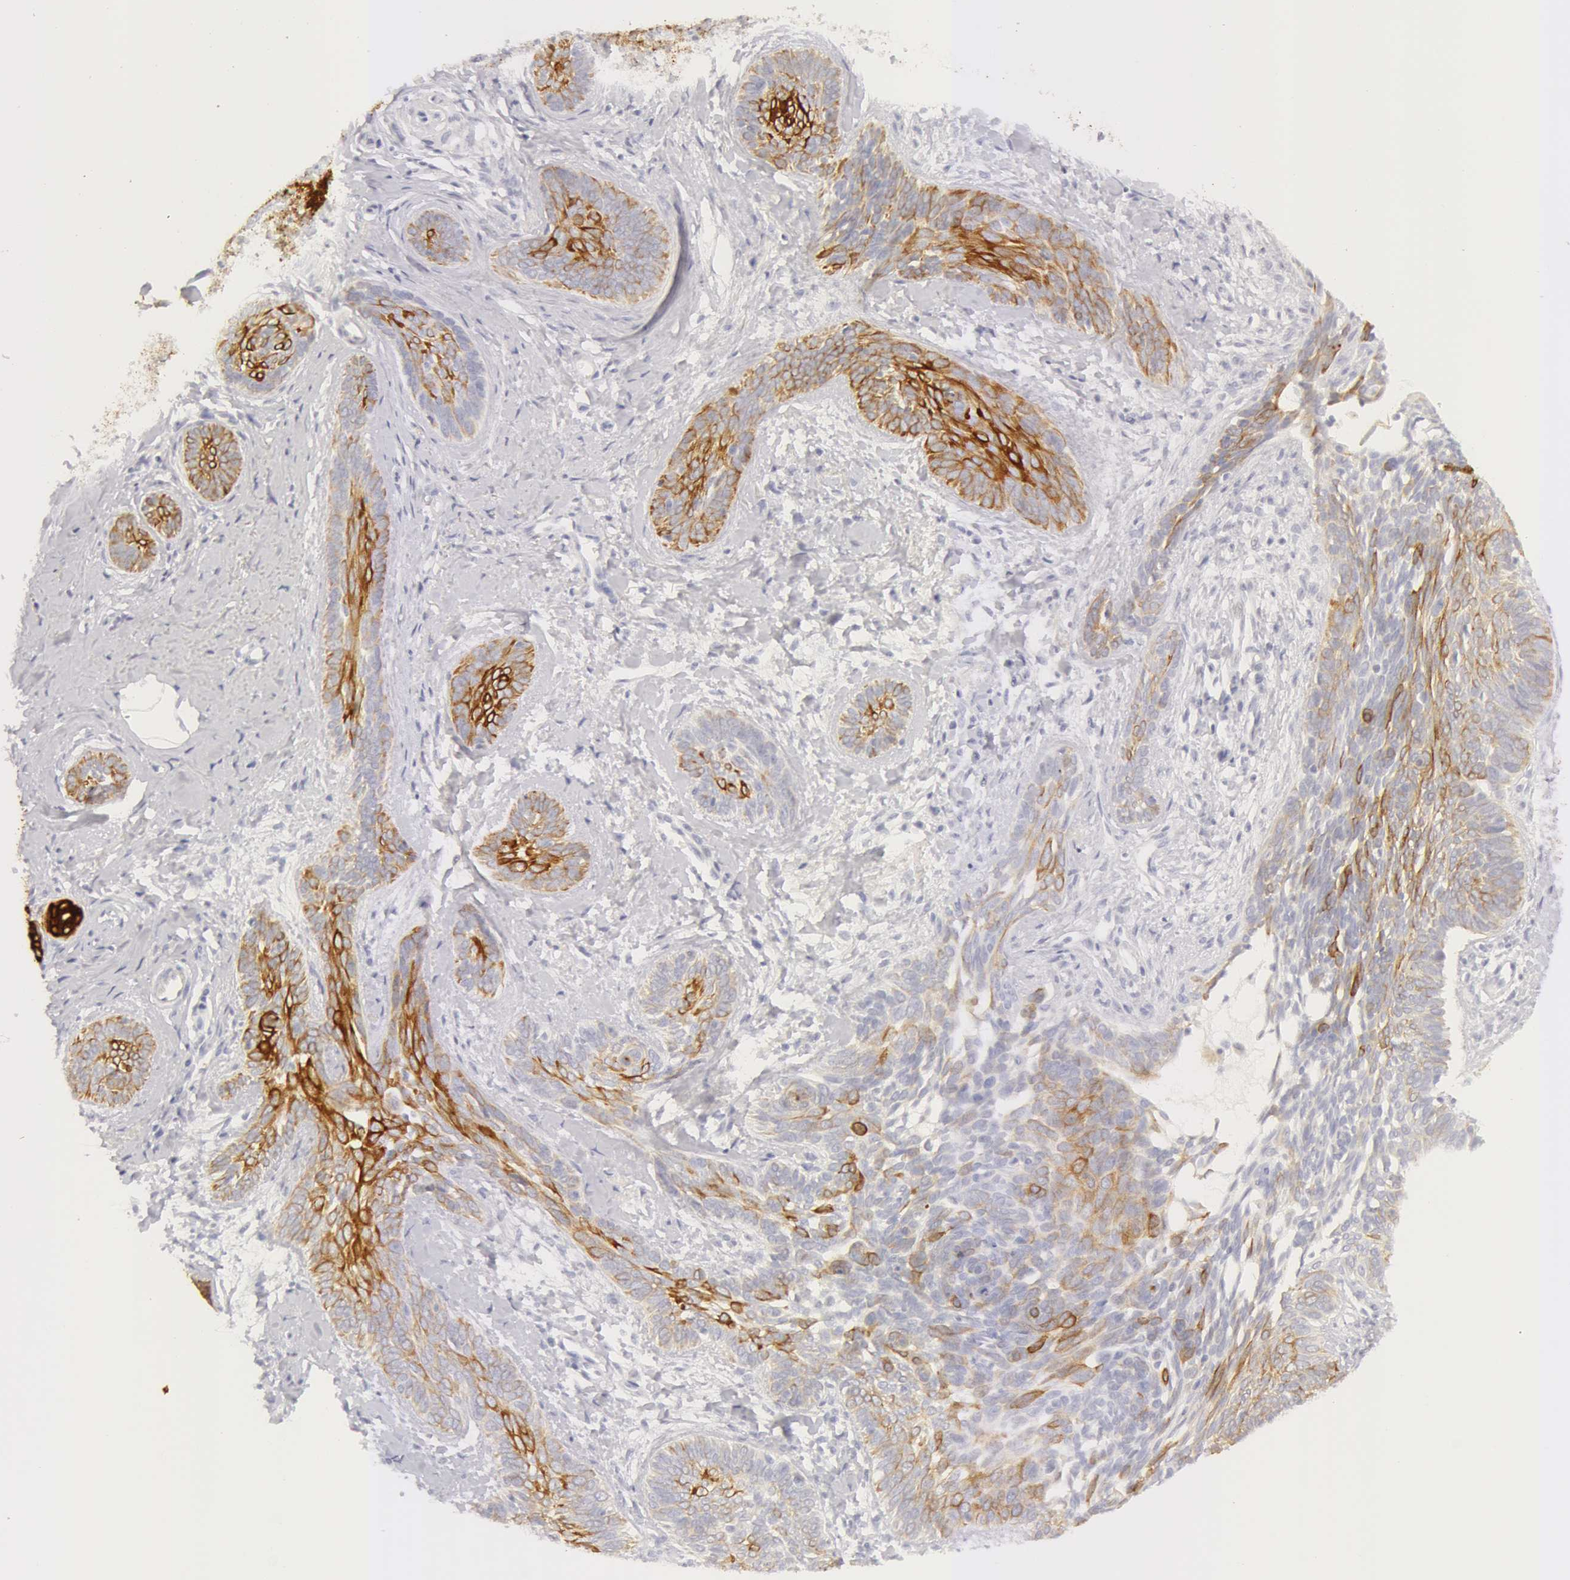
{"staining": {"intensity": "moderate", "quantity": "25%-75%", "location": "cytoplasmic/membranous"}, "tissue": "skin cancer", "cell_type": "Tumor cells", "image_type": "cancer", "snomed": [{"axis": "morphology", "description": "Basal cell carcinoma"}, {"axis": "topography", "description": "Skin"}], "caption": "Immunohistochemical staining of human skin cancer displays medium levels of moderate cytoplasmic/membranous protein expression in approximately 25%-75% of tumor cells.", "gene": "KRT8", "patient": {"sex": "female", "age": 81}}